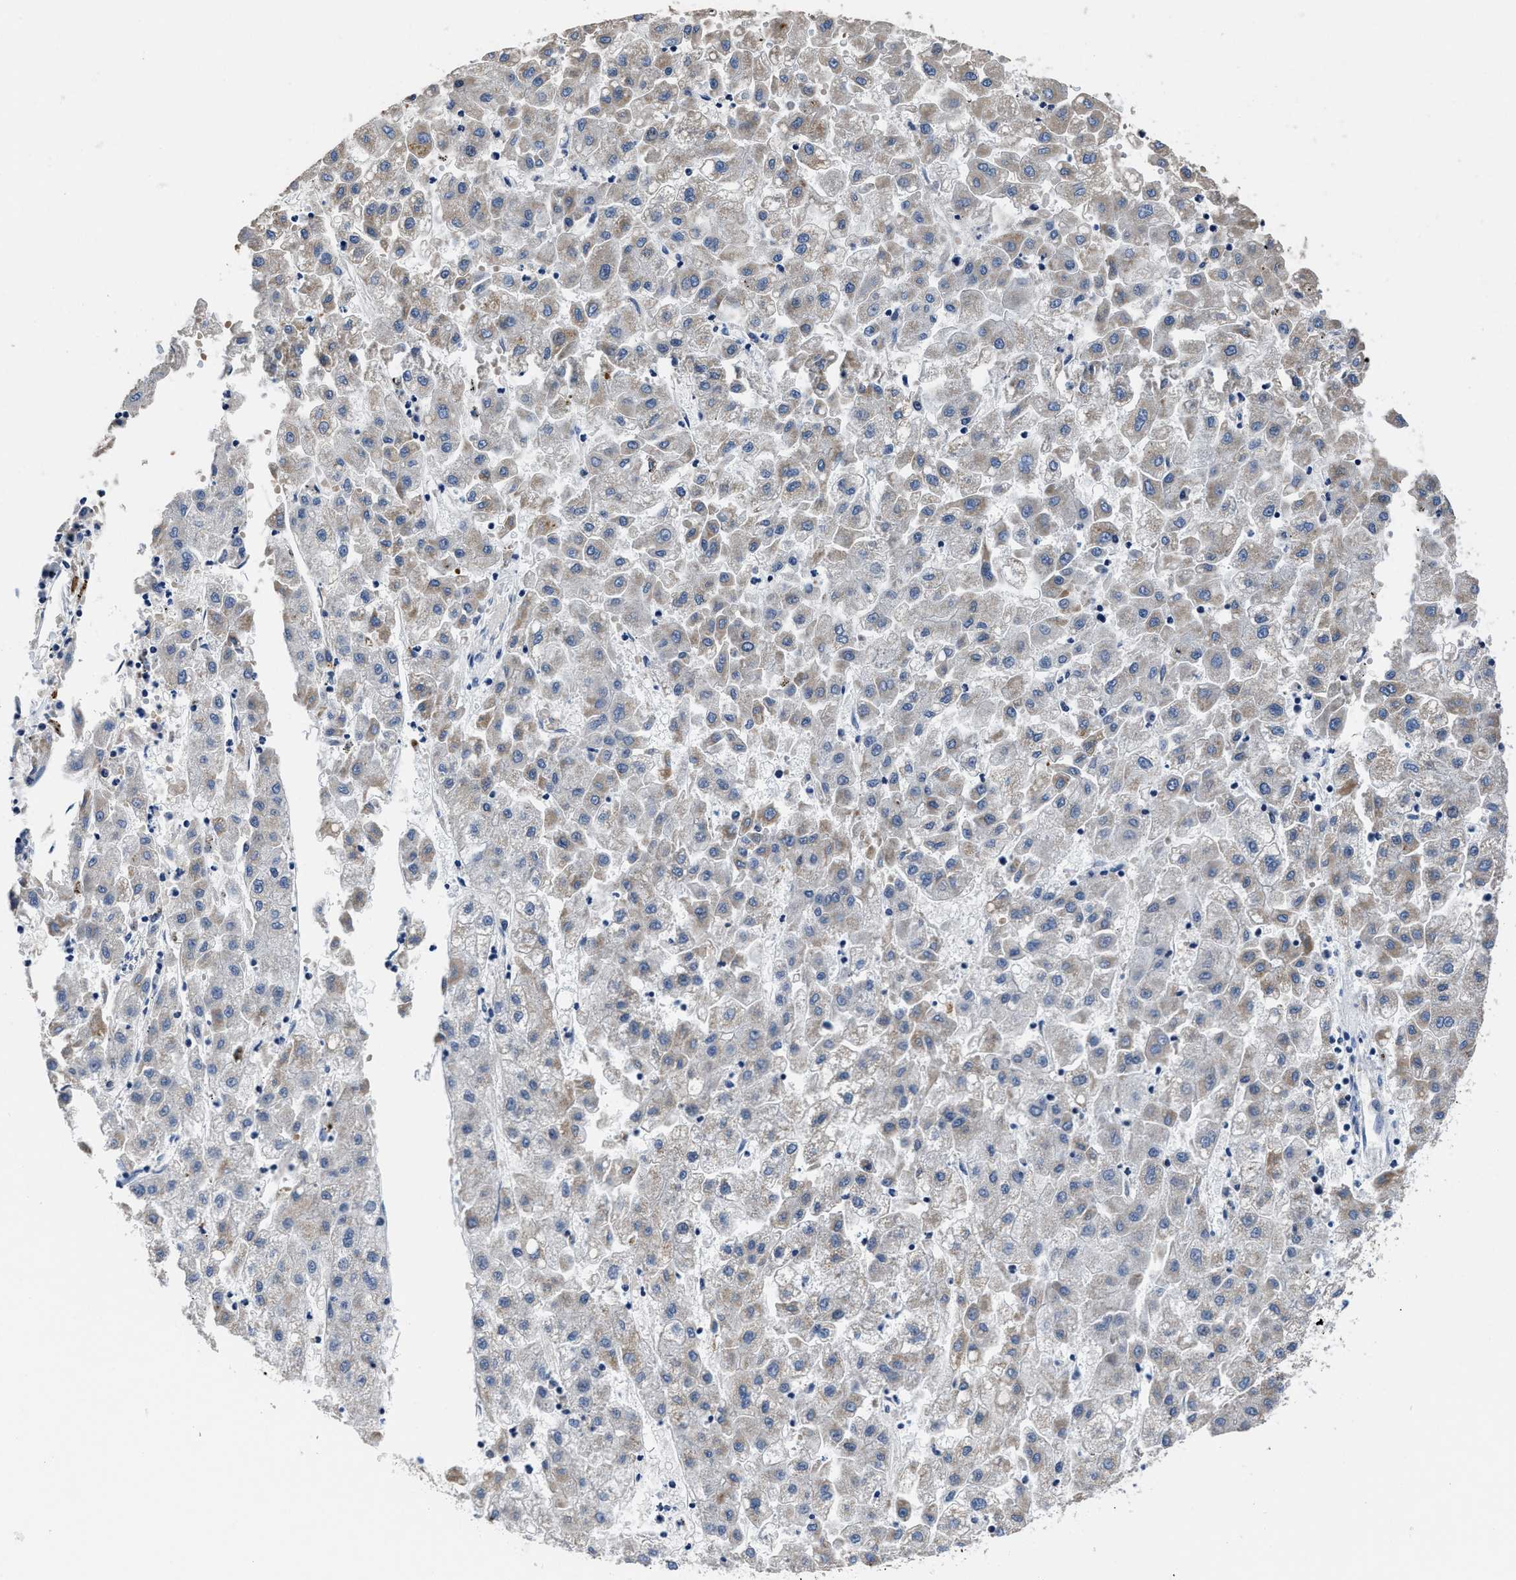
{"staining": {"intensity": "weak", "quantity": "25%-75%", "location": "cytoplasmic/membranous"}, "tissue": "liver cancer", "cell_type": "Tumor cells", "image_type": "cancer", "snomed": [{"axis": "morphology", "description": "Carcinoma, Hepatocellular, NOS"}, {"axis": "topography", "description": "Liver"}], "caption": "Human liver cancer stained with a brown dye reveals weak cytoplasmic/membranous positive positivity in about 25%-75% of tumor cells.", "gene": "GHITM", "patient": {"sex": "male", "age": 72}}